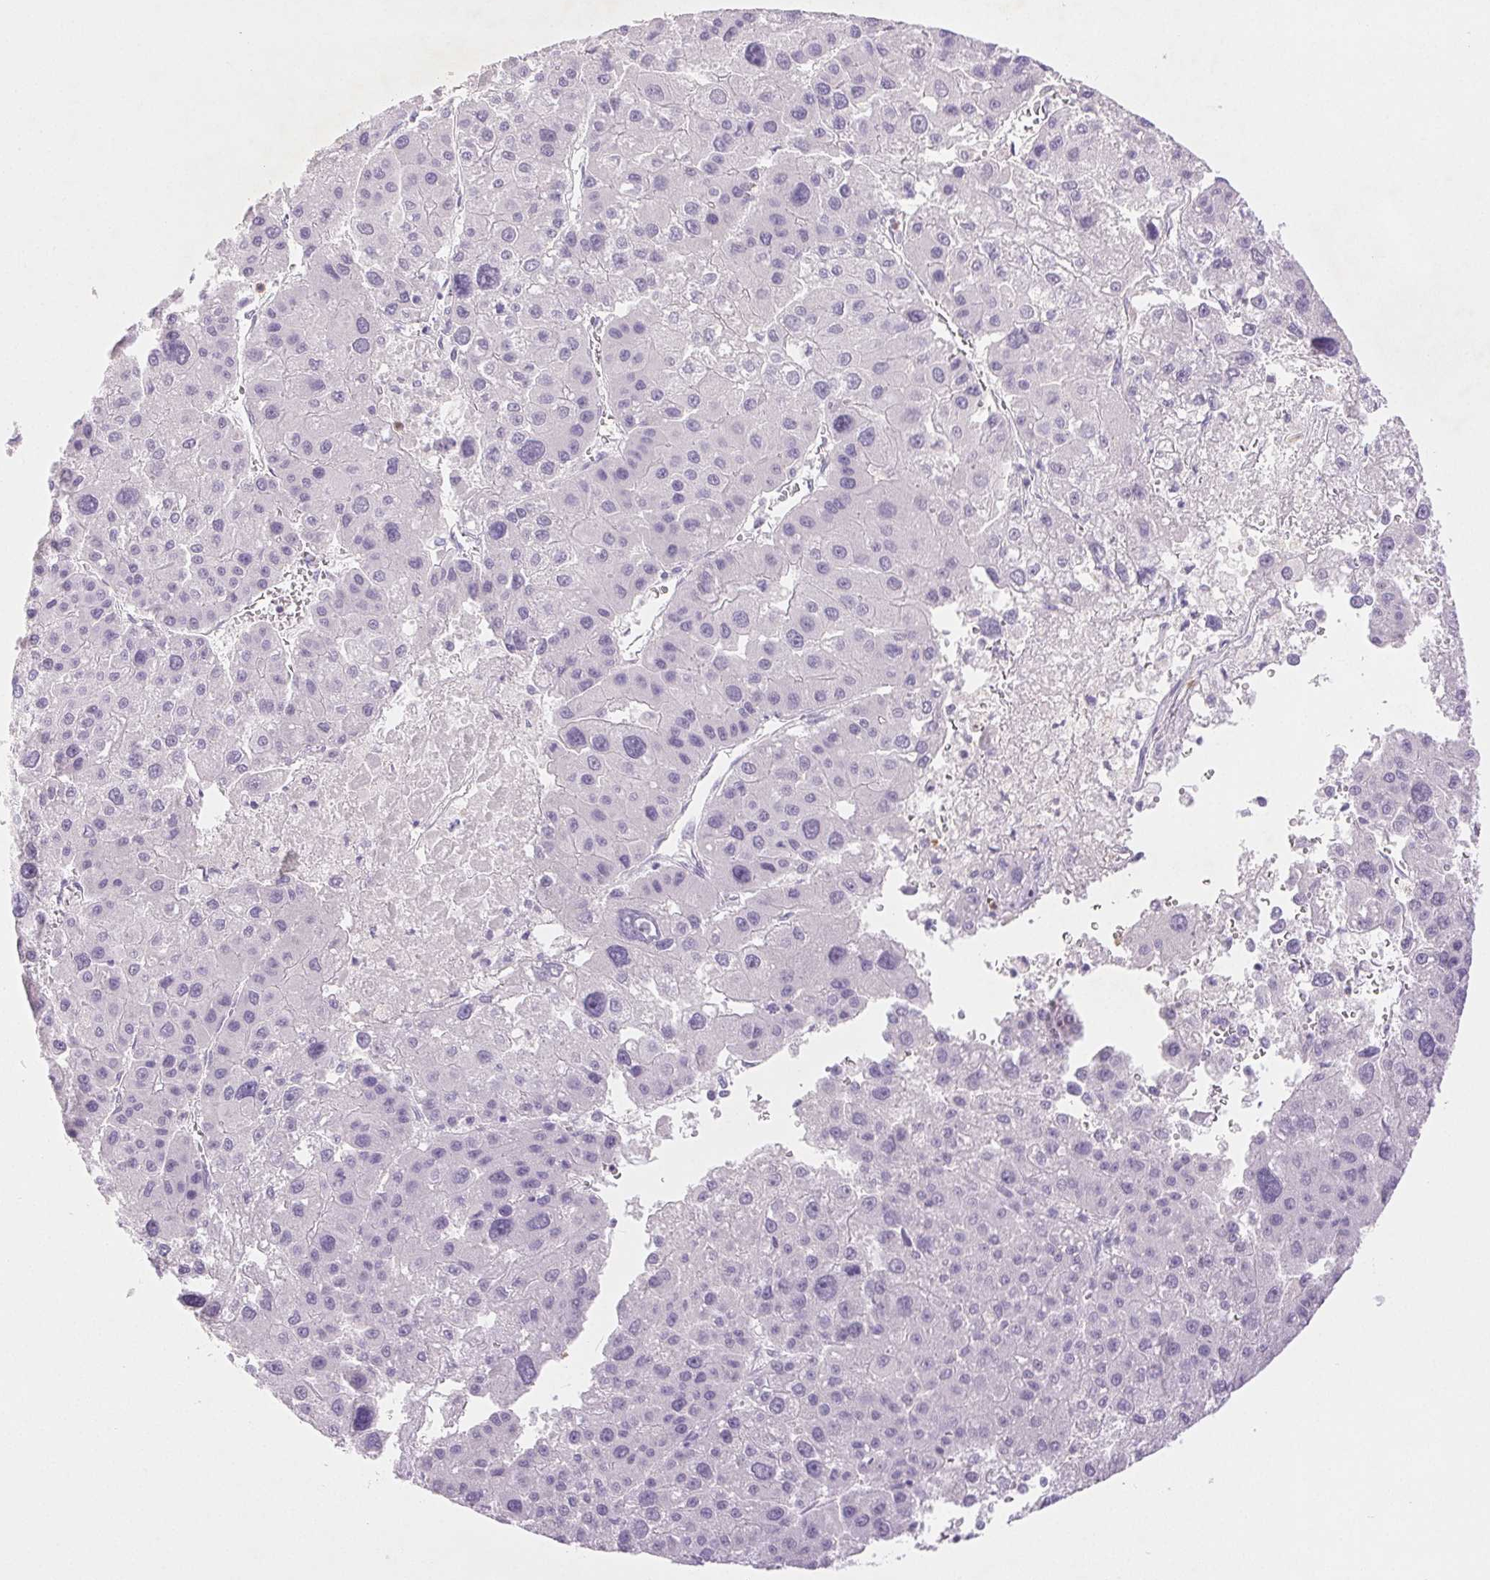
{"staining": {"intensity": "negative", "quantity": "none", "location": "none"}, "tissue": "liver cancer", "cell_type": "Tumor cells", "image_type": "cancer", "snomed": [{"axis": "morphology", "description": "Carcinoma, Hepatocellular, NOS"}, {"axis": "topography", "description": "Liver"}], "caption": "Human hepatocellular carcinoma (liver) stained for a protein using immunohistochemistry (IHC) shows no staining in tumor cells.", "gene": "EMX2", "patient": {"sex": "male", "age": 73}}